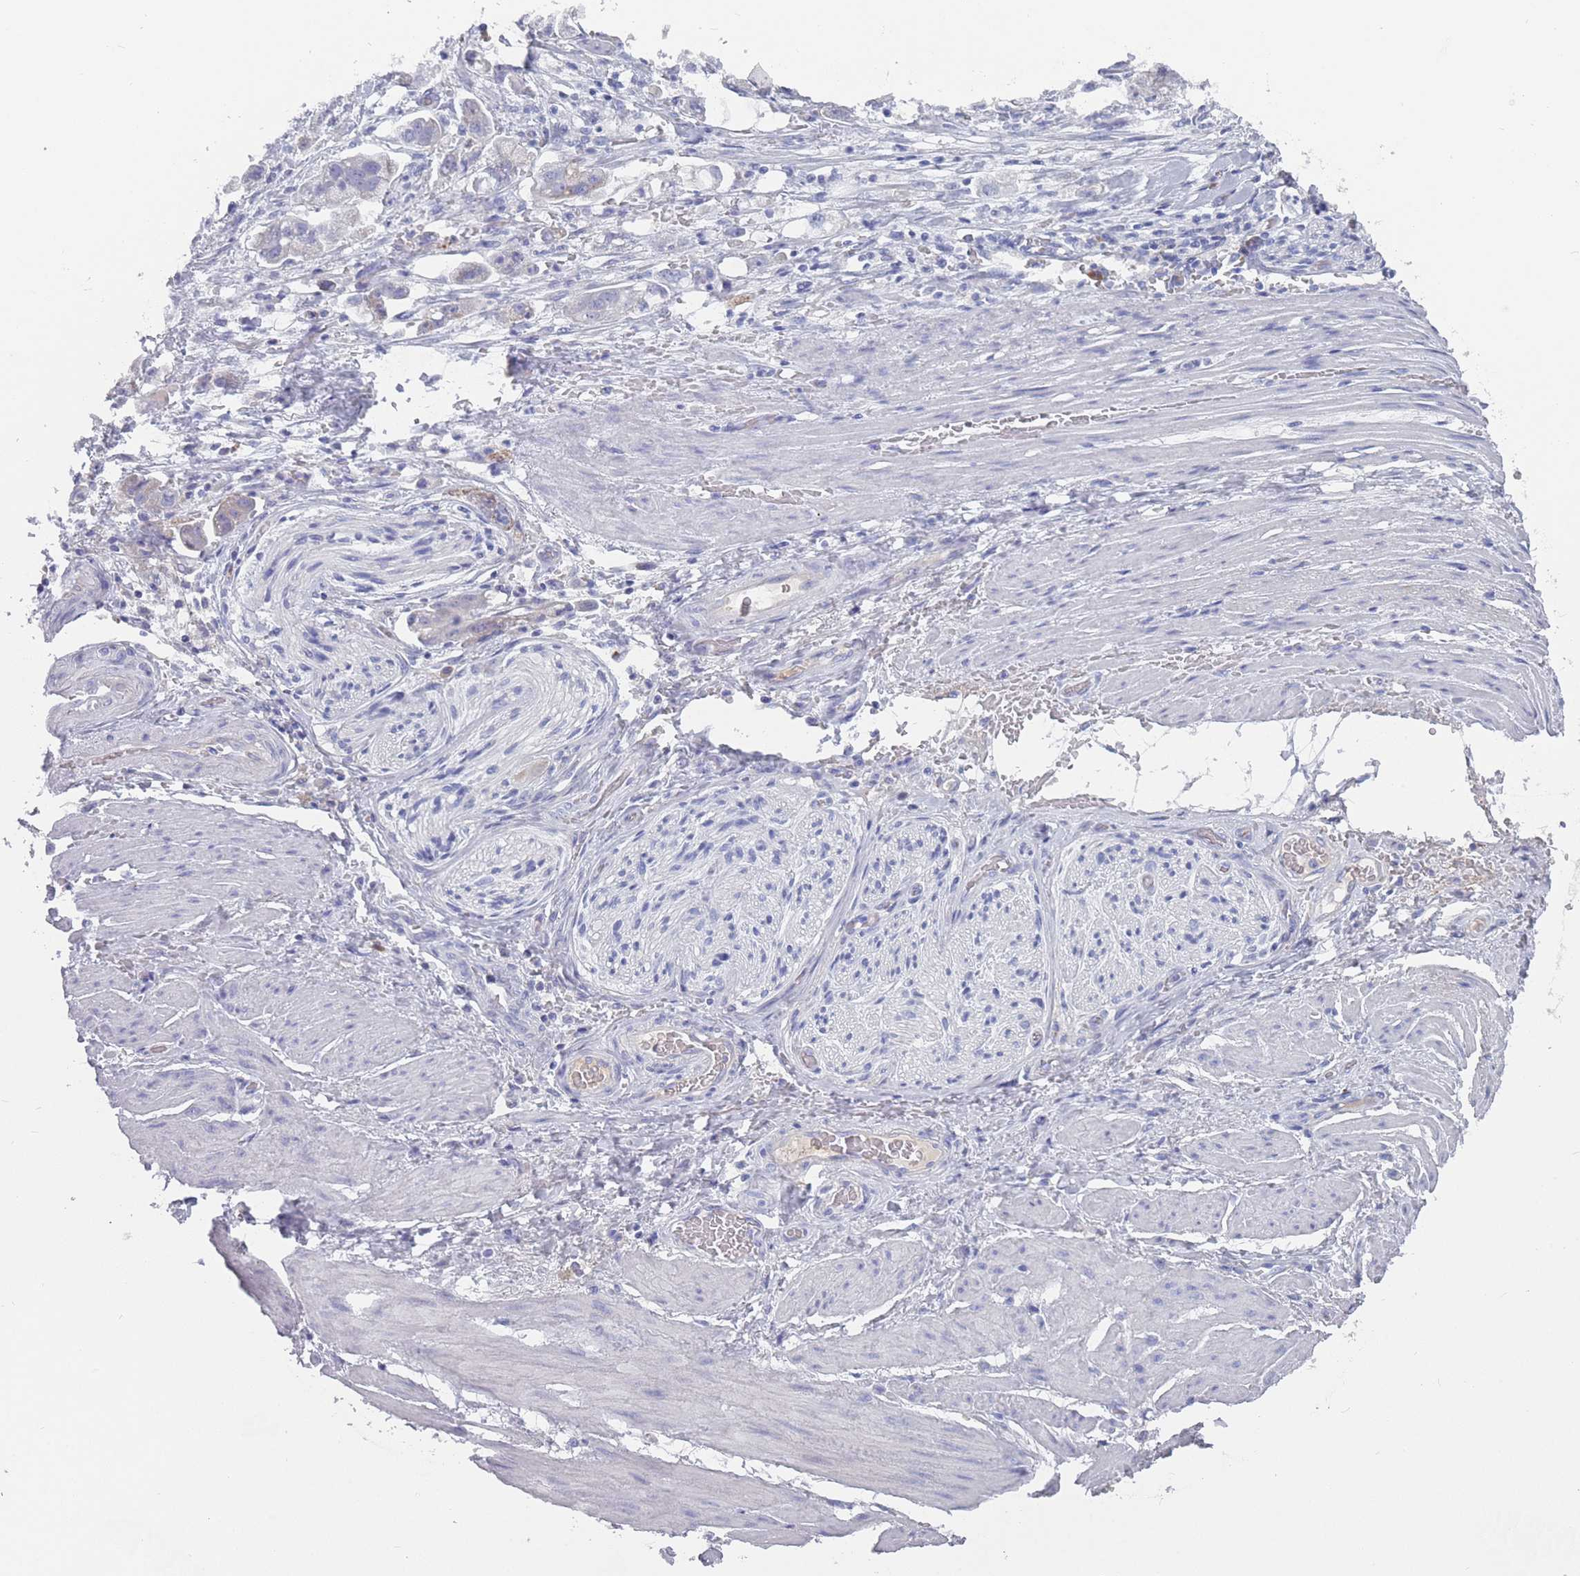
{"staining": {"intensity": "negative", "quantity": "none", "location": "none"}, "tissue": "stomach cancer", "cell_type": "Tumor cells", "image_type": "cancer", "snomed": [{"axis": "morphology", "description": "Adenocarcinoma, NOS"}, {"axis": "topography", "description": "Stomach"}], "caption": "The micrograph exhibits no staining of tumor cells in stomach cancer (adenocarcinoma).", "gene": "ST8SIA5", "patient": {"sex": "male", "age": 62}}